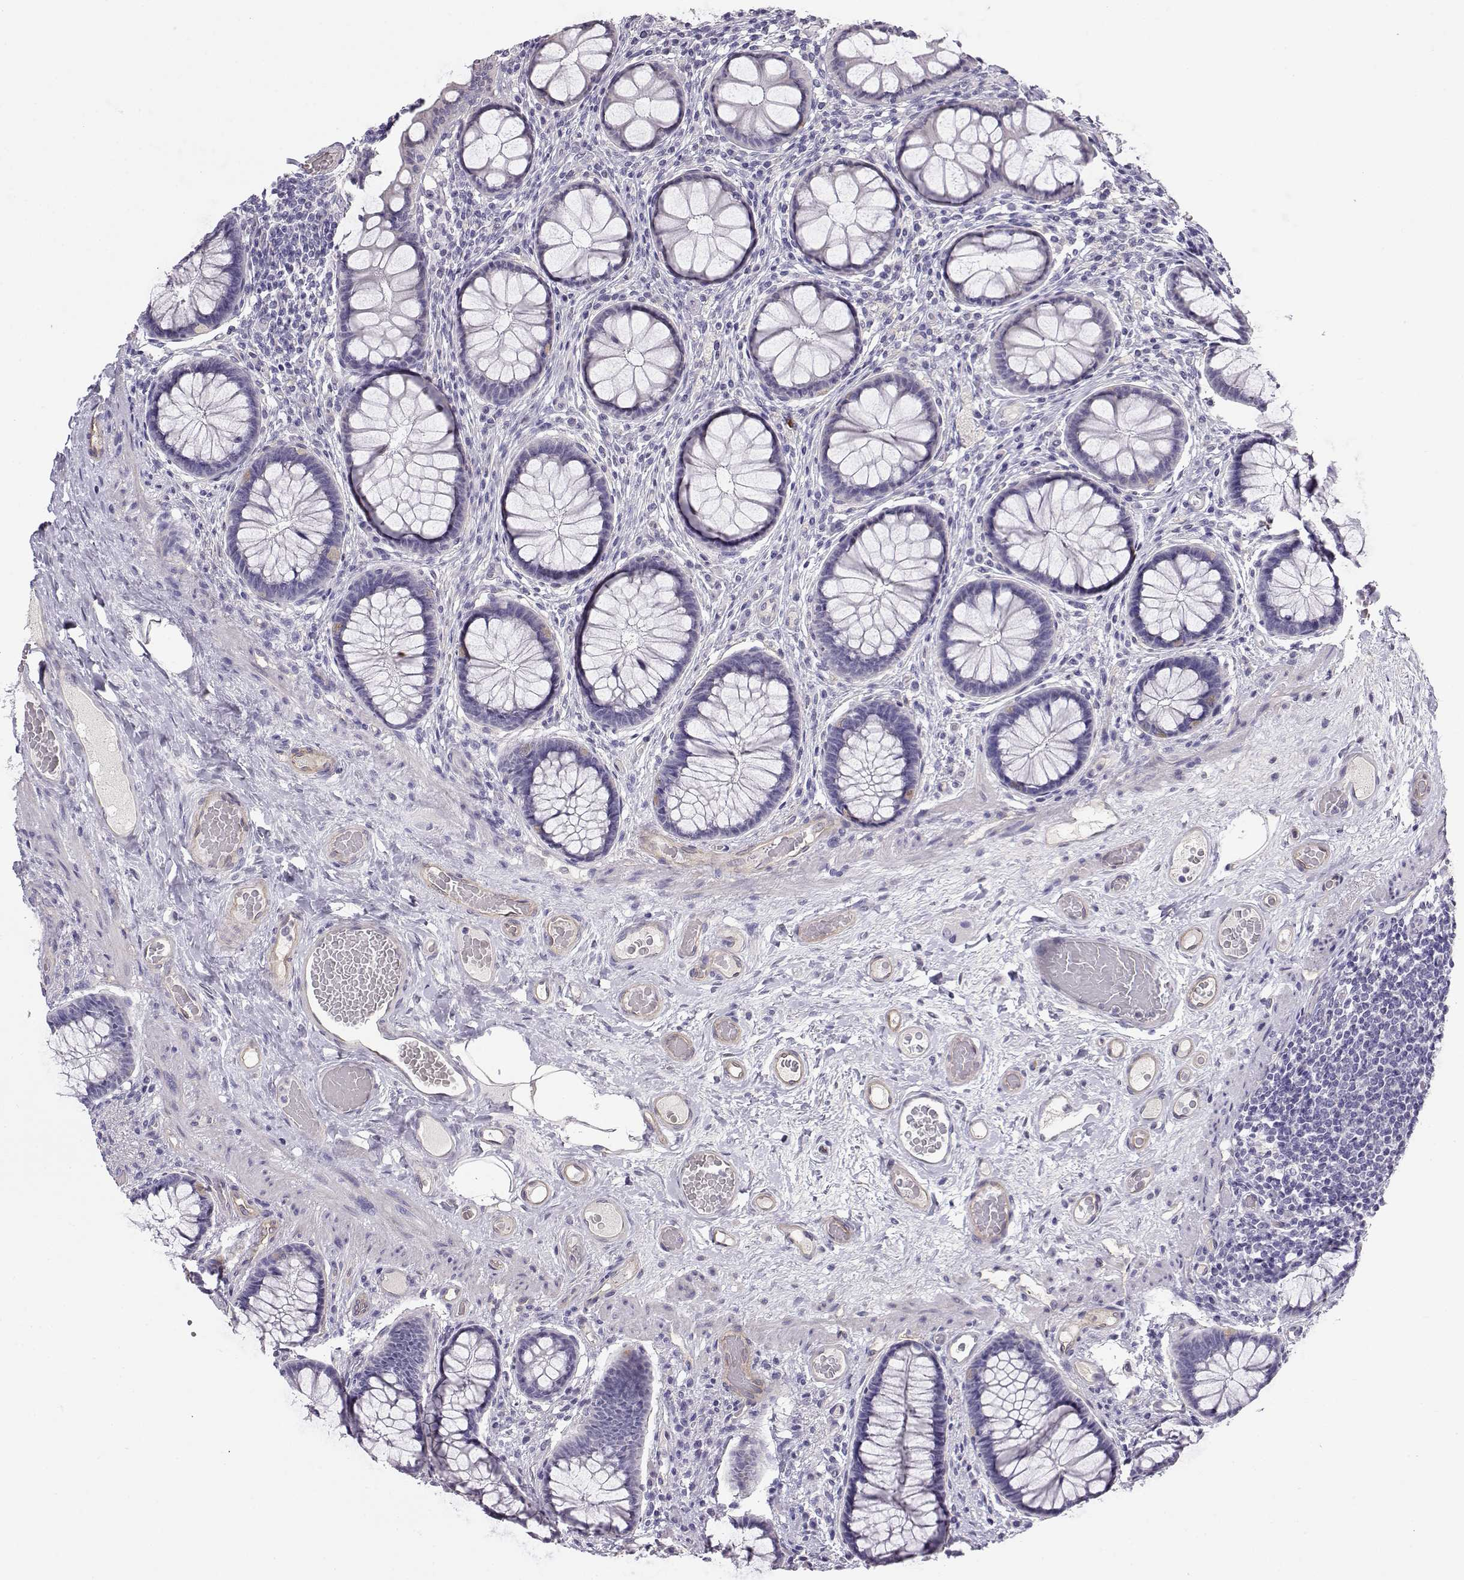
{"staining": {"intensity": "weak", "quantity": "<25%", "location": "cytoplasmic/membranous"}, "tissue": "colon", "cell_type": "Endothelial cells", "image_type": "normal", "snomed": [{"axis": "morphology", "description": "Normal tissue, NOS"}, {"axis": "topography", "description": "Colon"}], "caption": "An immunohistochemistry photomicrograph of unremarkable colon is shown. There is no staining in endothelial cells of colon. (DAB IHC, high magnification).", "gene": "ENDOU", "patient": {"sex": "female", "age": 65}}